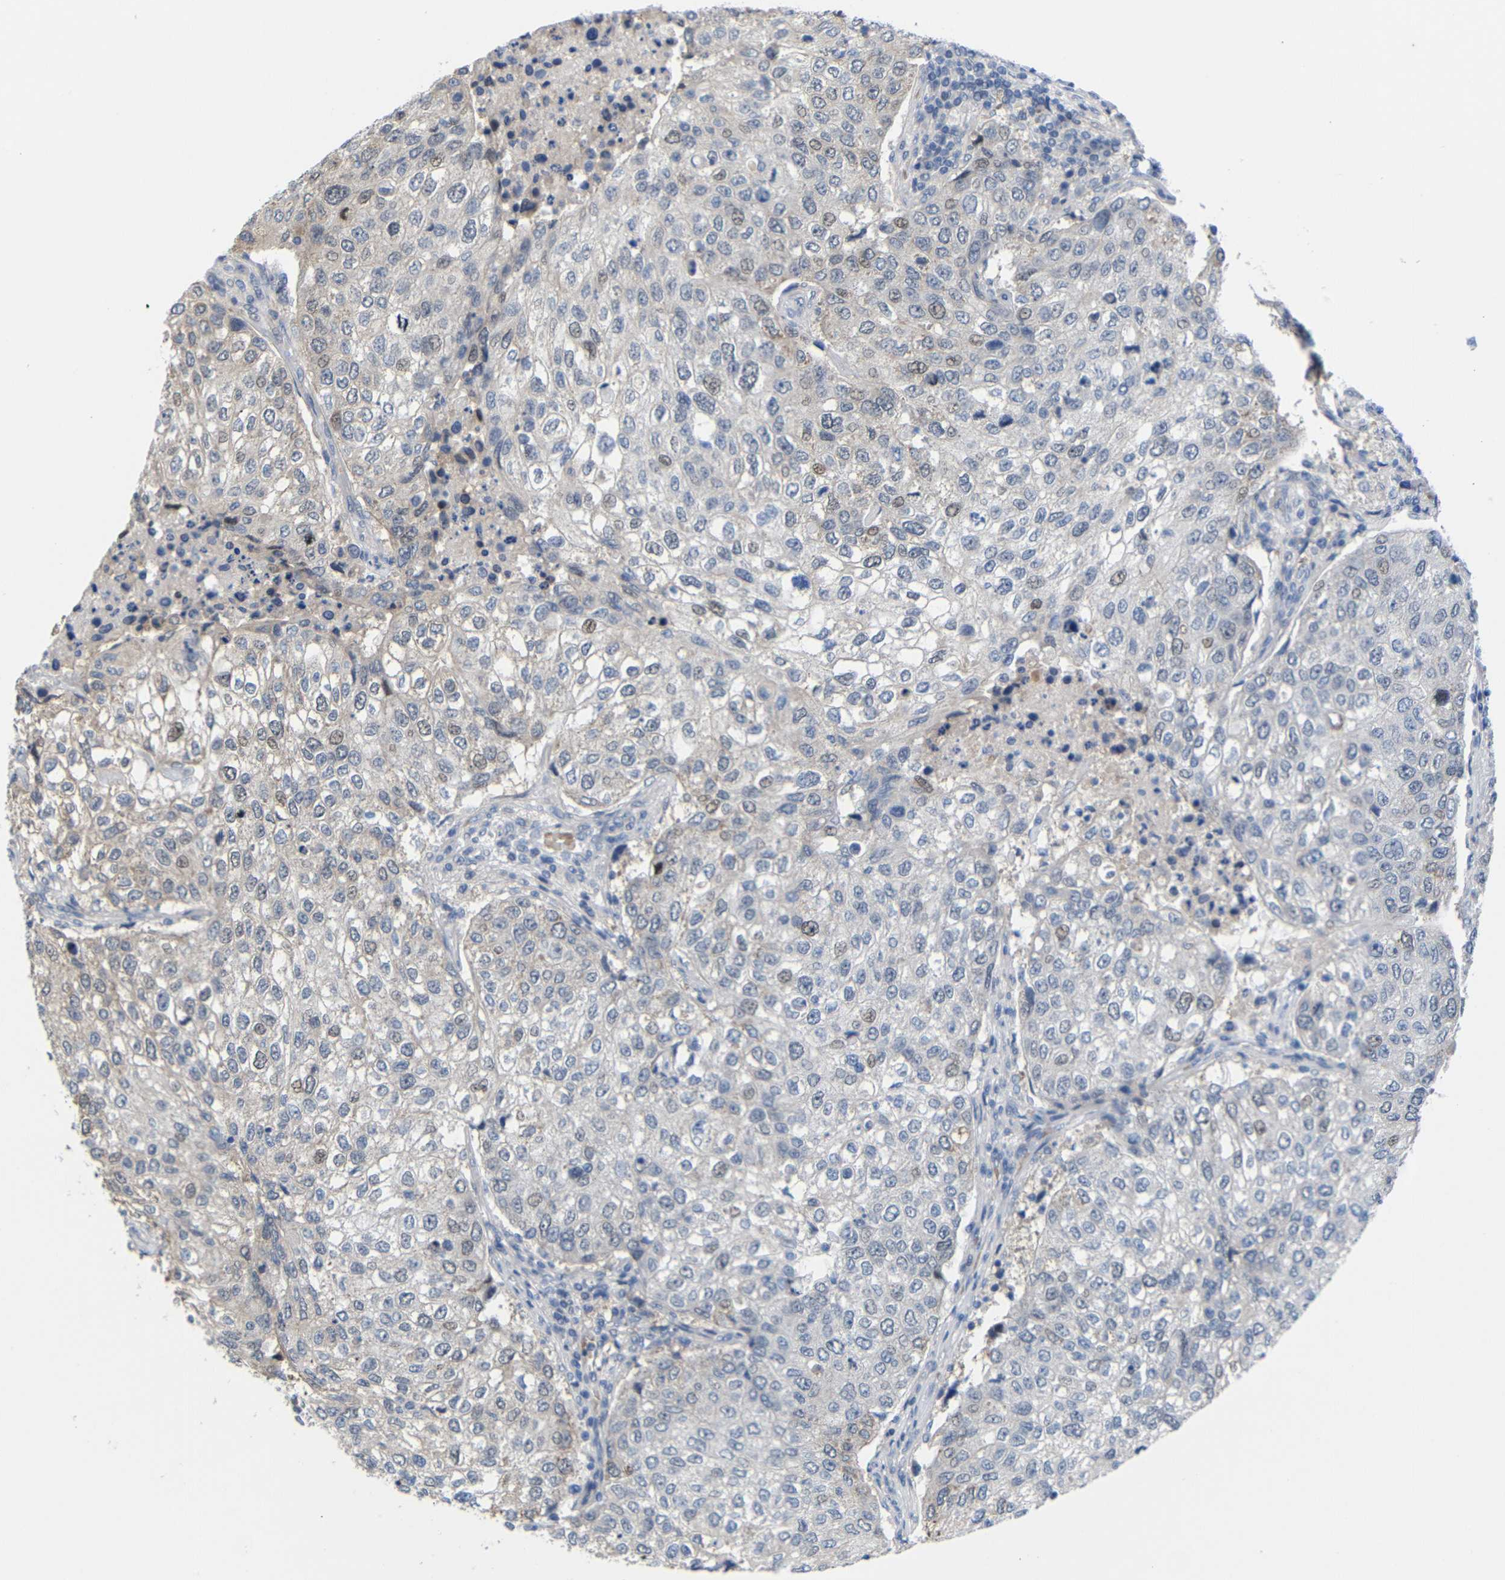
{"staining": {"intensity": "moderate", "quantity": "<25%", "location": "nuclear"}, "tissue": "urothelial cancer", "cell_type": "Tumor cells", "image_type": "cancer", "snomed": [{"axis": "morphology", "description": "Urothelial carcinoma, High grade"}, {"axis": "topography", "description": "Lymph node"}, {"axis": "topography", "description": "Urinary bladder"}], "caption": "DAB immunohistochemical staining of high-grade urothelial carcinoma exhibits moderate nuclear protein positivity in approximately <25% of tumor cells. The protein is shown in brown color, while the nuclei are stained blue.", "gene": "CMTM1", "patient": {"sex": "male", "age": 51}}